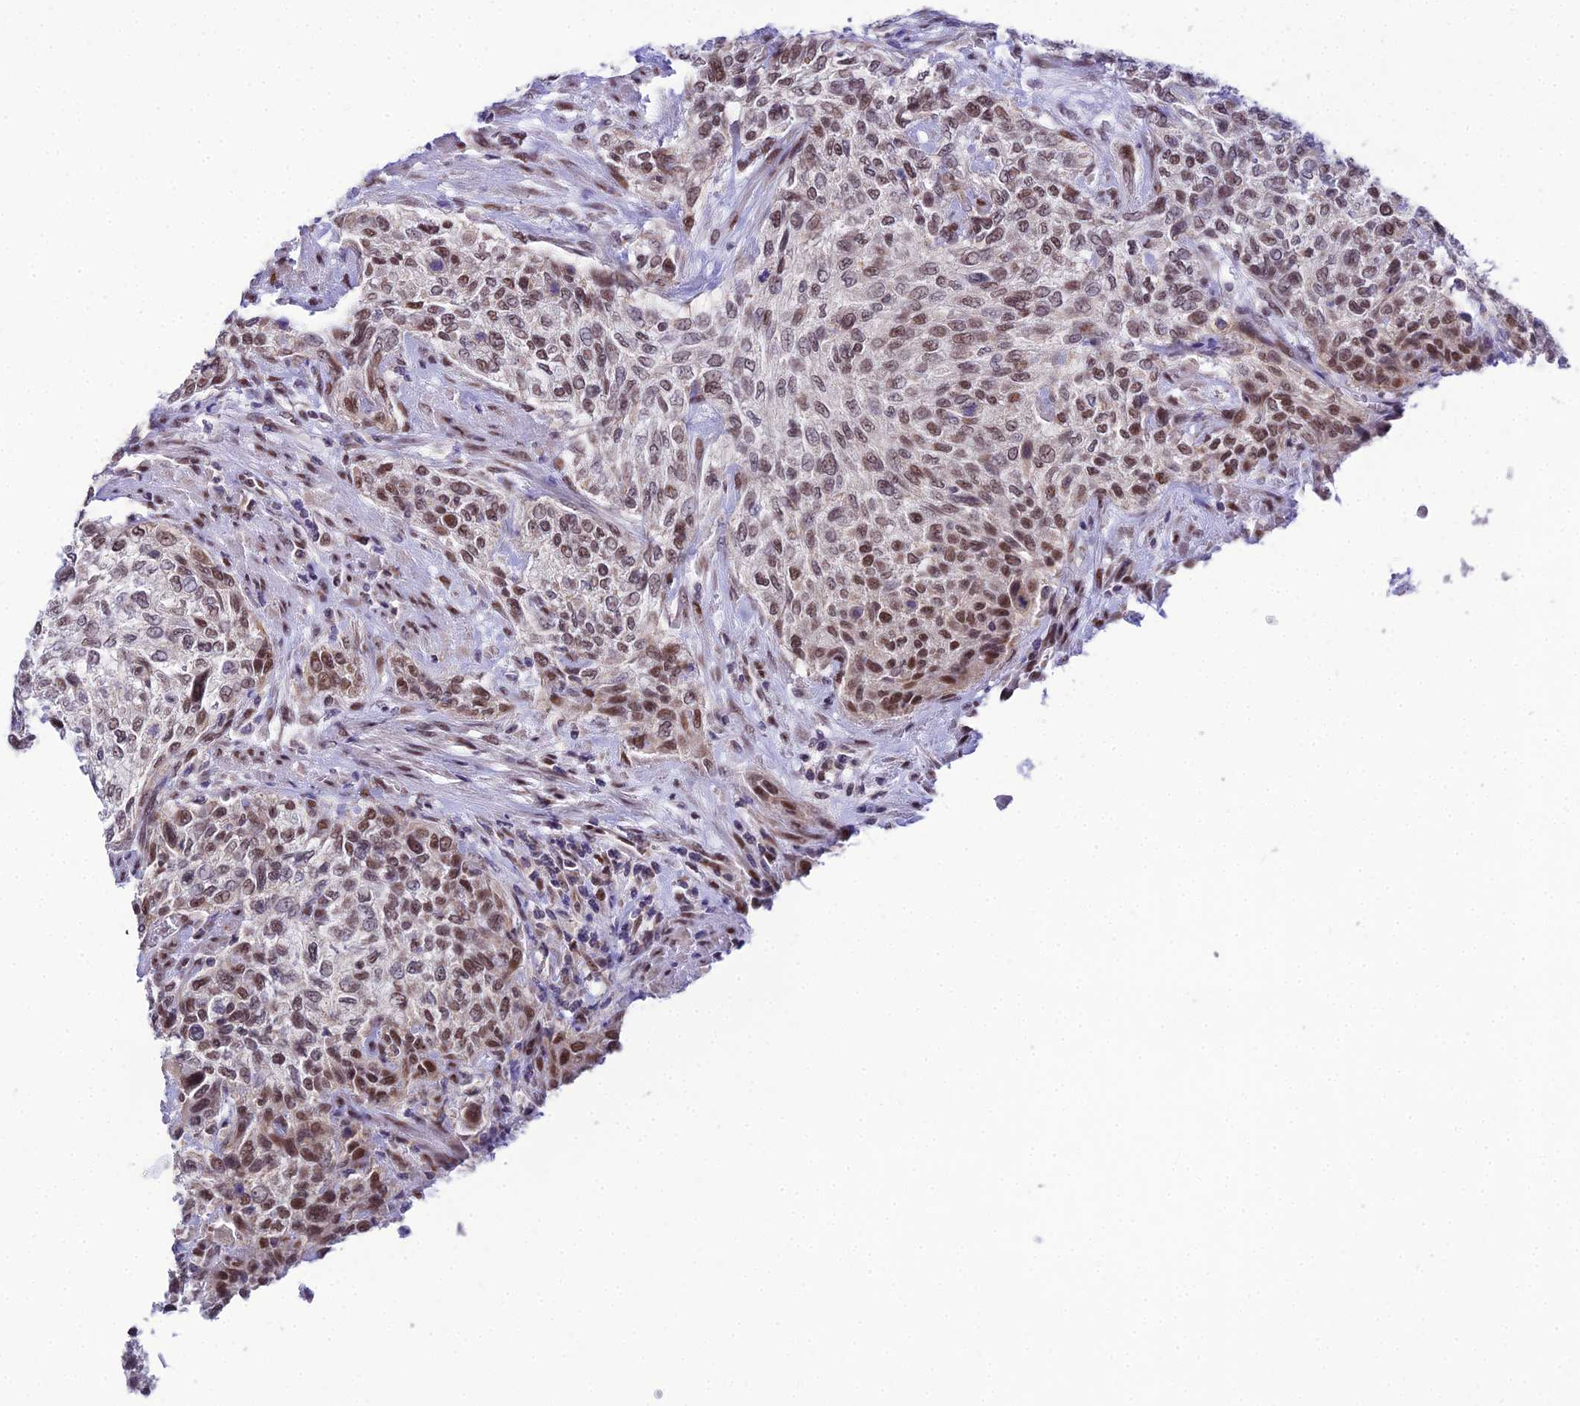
{"staining": {"intensity": "moderate", "quantity": ">75%", "location": "nuclear"}, "tissue": "urothelial cancer", "cell_type": "Tumor cells", "image_type": "cancer", "snomed": [{"axis": "morphology", "description": "Normal tissue, NOS"}, {"axis": "morphology", "description": "Urothelial carcinoma, NOS"}, {"axis": "topography", "description": "Urinary bladder"}, {"axis": "topography", "description": "Peripheral nerve tissue"}], "caption": "IHC (DAB) staining of transitional cell carcinoma exhibits moderate nuclear protein staining in approximately >75% of tumor cells.", "gene": "C2orf49", "patient": {"sex": "male", "age": 35}}